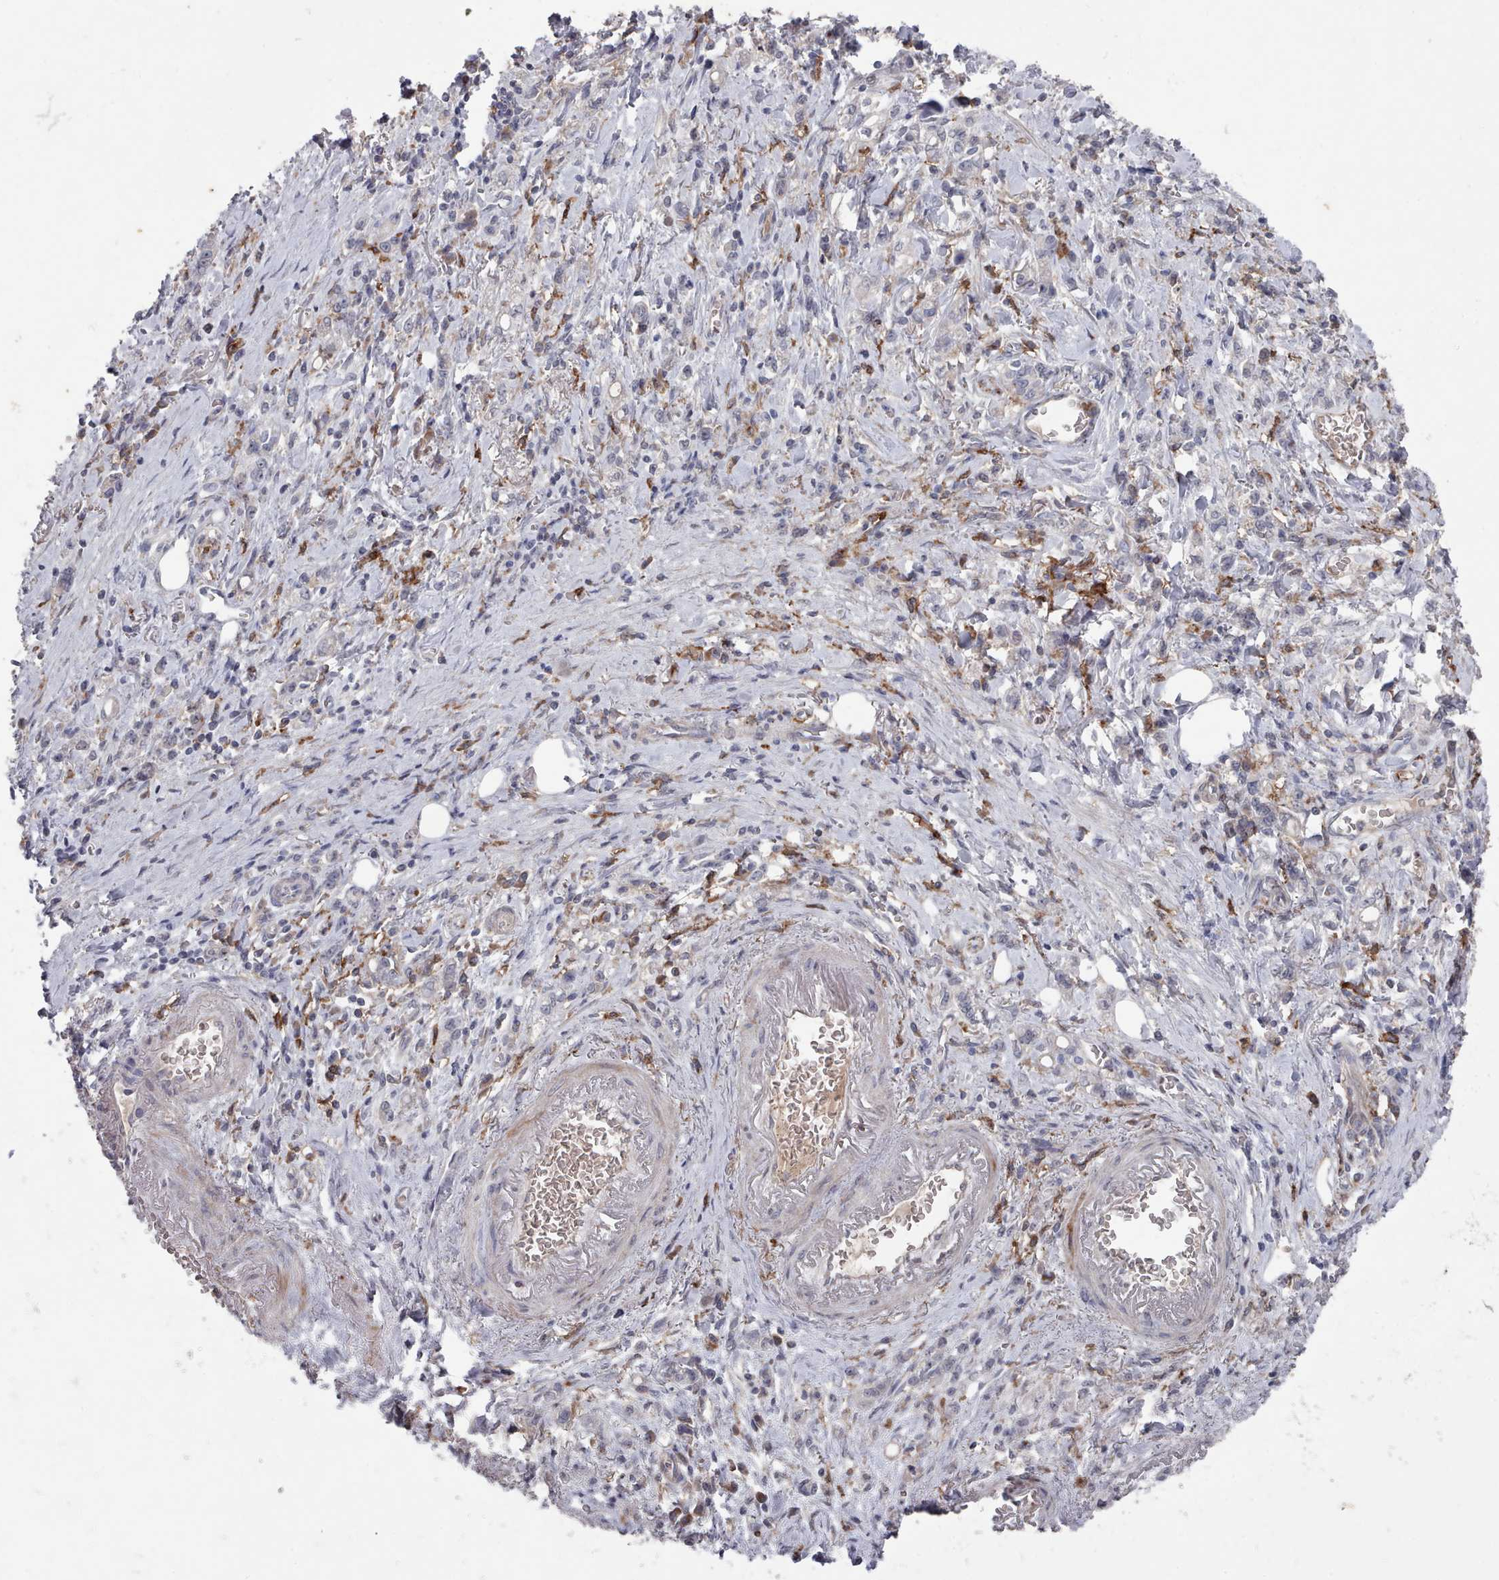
{"staining": {"intensity": "negative", "quantity": "none", "location": "none"}, "tissue": "stomach cancer", "cell_type": "Tumor cells", "image_type": "cancer", "snomed": [{"axis": "morphology", "description": "Adenocarcinoma, NOS"}, {"axis": "topography", "description": "Stomach"}], "caption": "The immunohistochemistry photomicrograph has no significant expression in tumor cells of stomach cancer tissue. (Stains: DAB IHC with hematoxylin counter stain, Microscopy: brightfield microscopy at high magnification).", "gene": "COL8A2", "patient": {"sex": "male", "age": 77}}